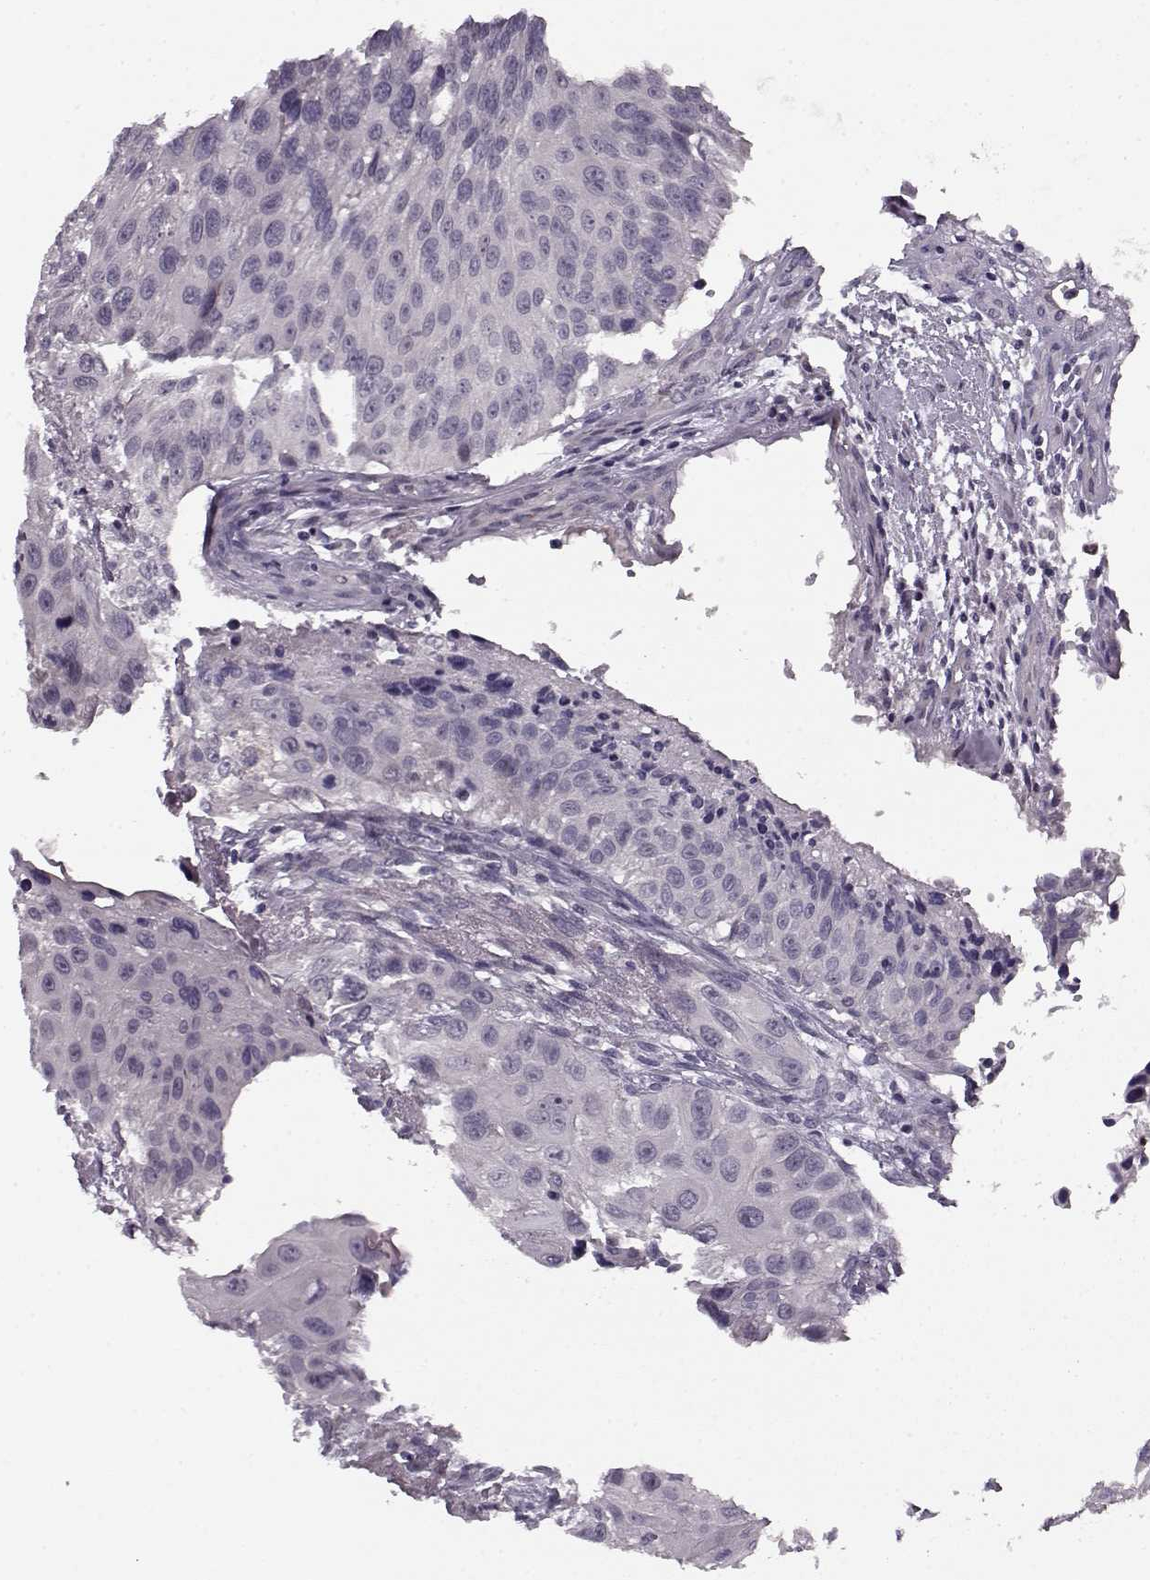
{"staining": {"intensity": "negative", "quantity": "none", "location": "none"}, "tissue": "urothelial cancer", "cell_type": "Tumor cells", "image_type": "cancer", "snomed": [{"axis": "morphology", "description": "Urothelial carcinoma, NOS"}, {"axis": "topography", "description": "Urinary bladder"}], "caption": "An immunohistochemistry image of urothelial cancer is shown. There is no staining in tumor cells of urothelial cancer.", "gene": "RP1L1", "patient": {"sex": "male", "age": 55}}